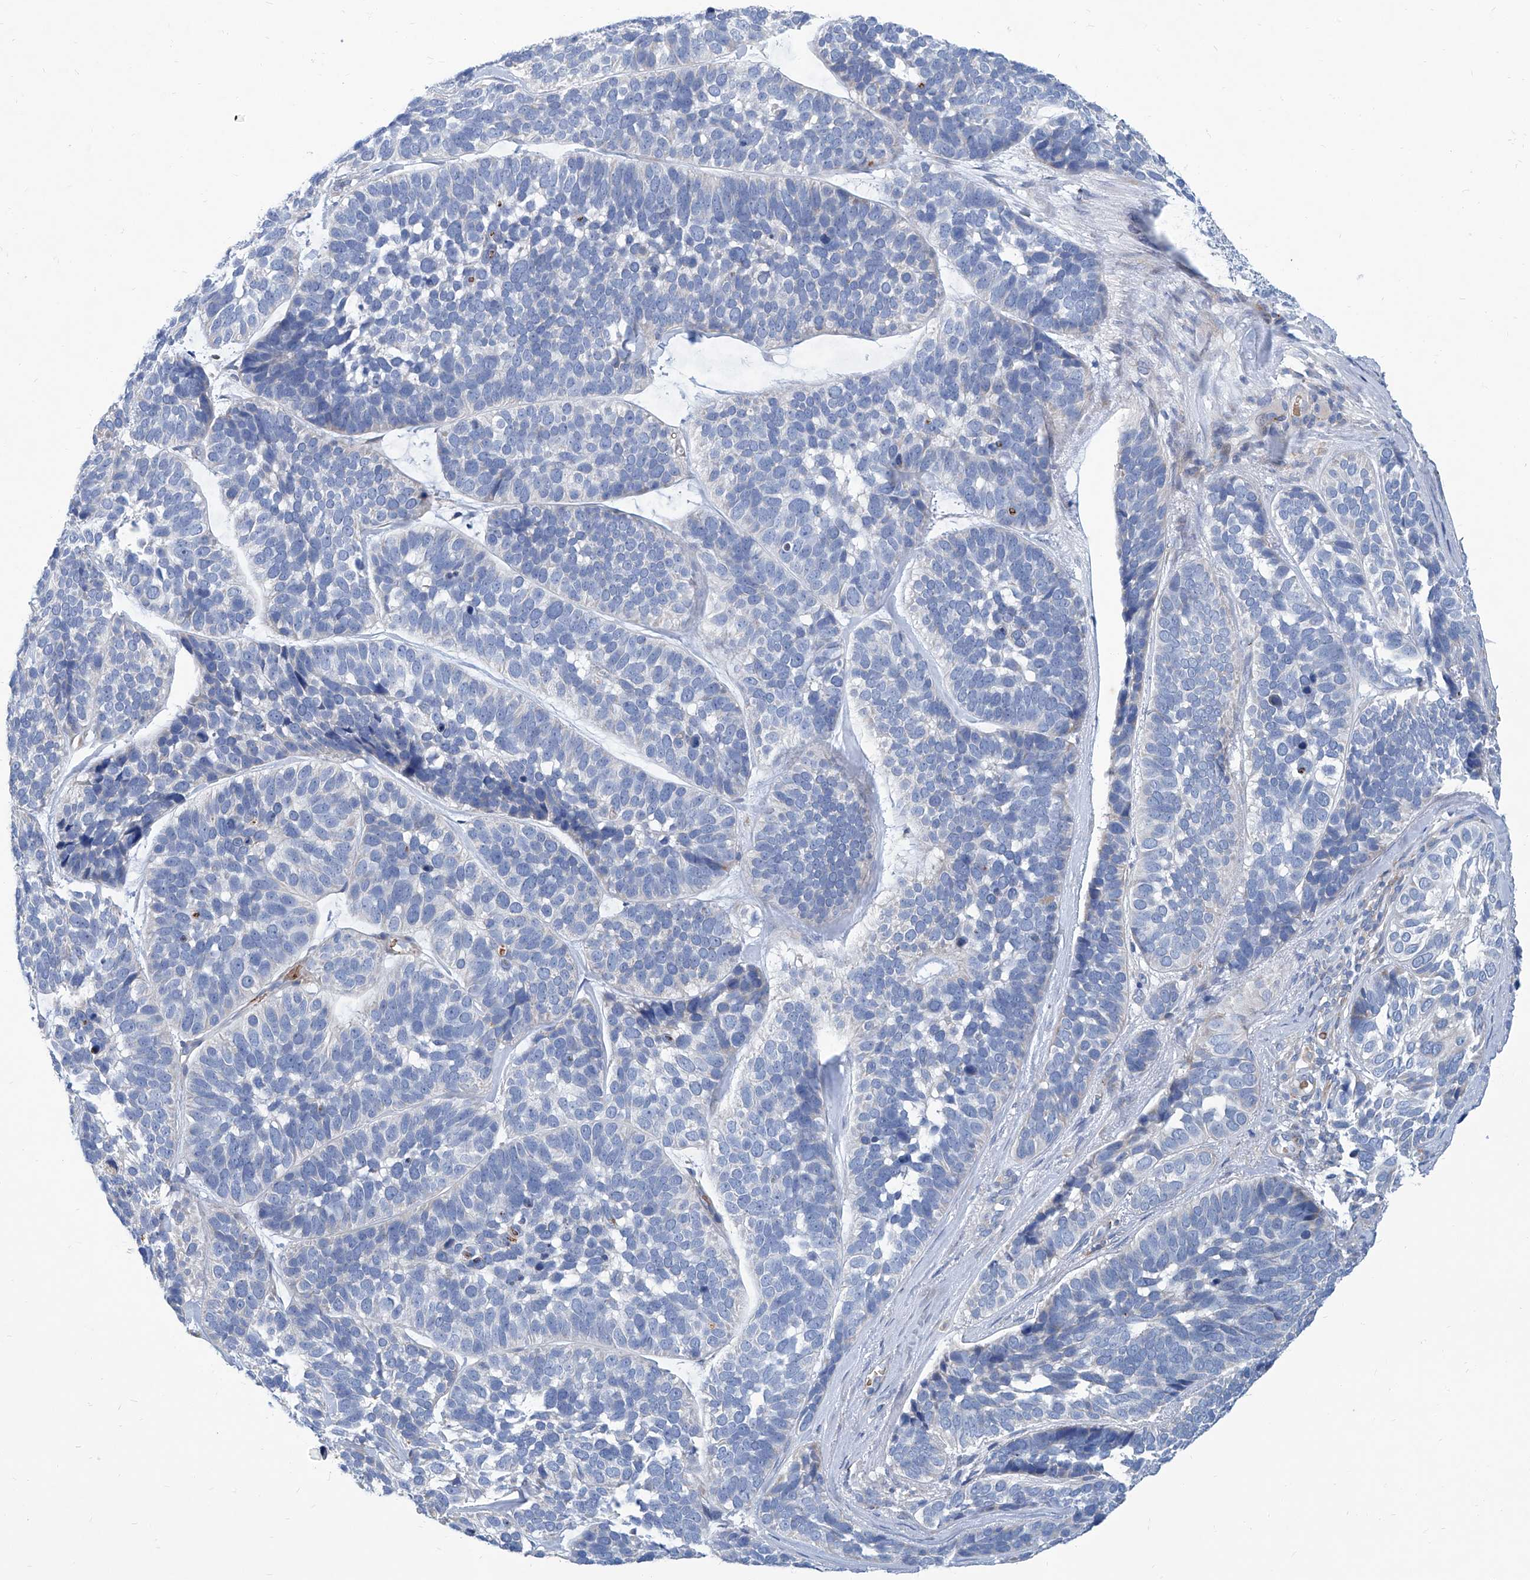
{"staining": {"intensity": "negative", "quantity": "none", "location": "none"}, "tissue": "skin cancer", "cell_type": "Tumor cells", "image_type": "cancer", "snomed": [{"axis": "morphology", "description": "Basal cell carcinoma"}, {"axis": "topography", "description": "Skin"}], "caption": "This is an IHC histopathology image of human skin cancer (basal cell carcinoma). There is no positivity in tumor cells.", "gene": "FPR2", "patient": {"sex": "male", "age": 62}}